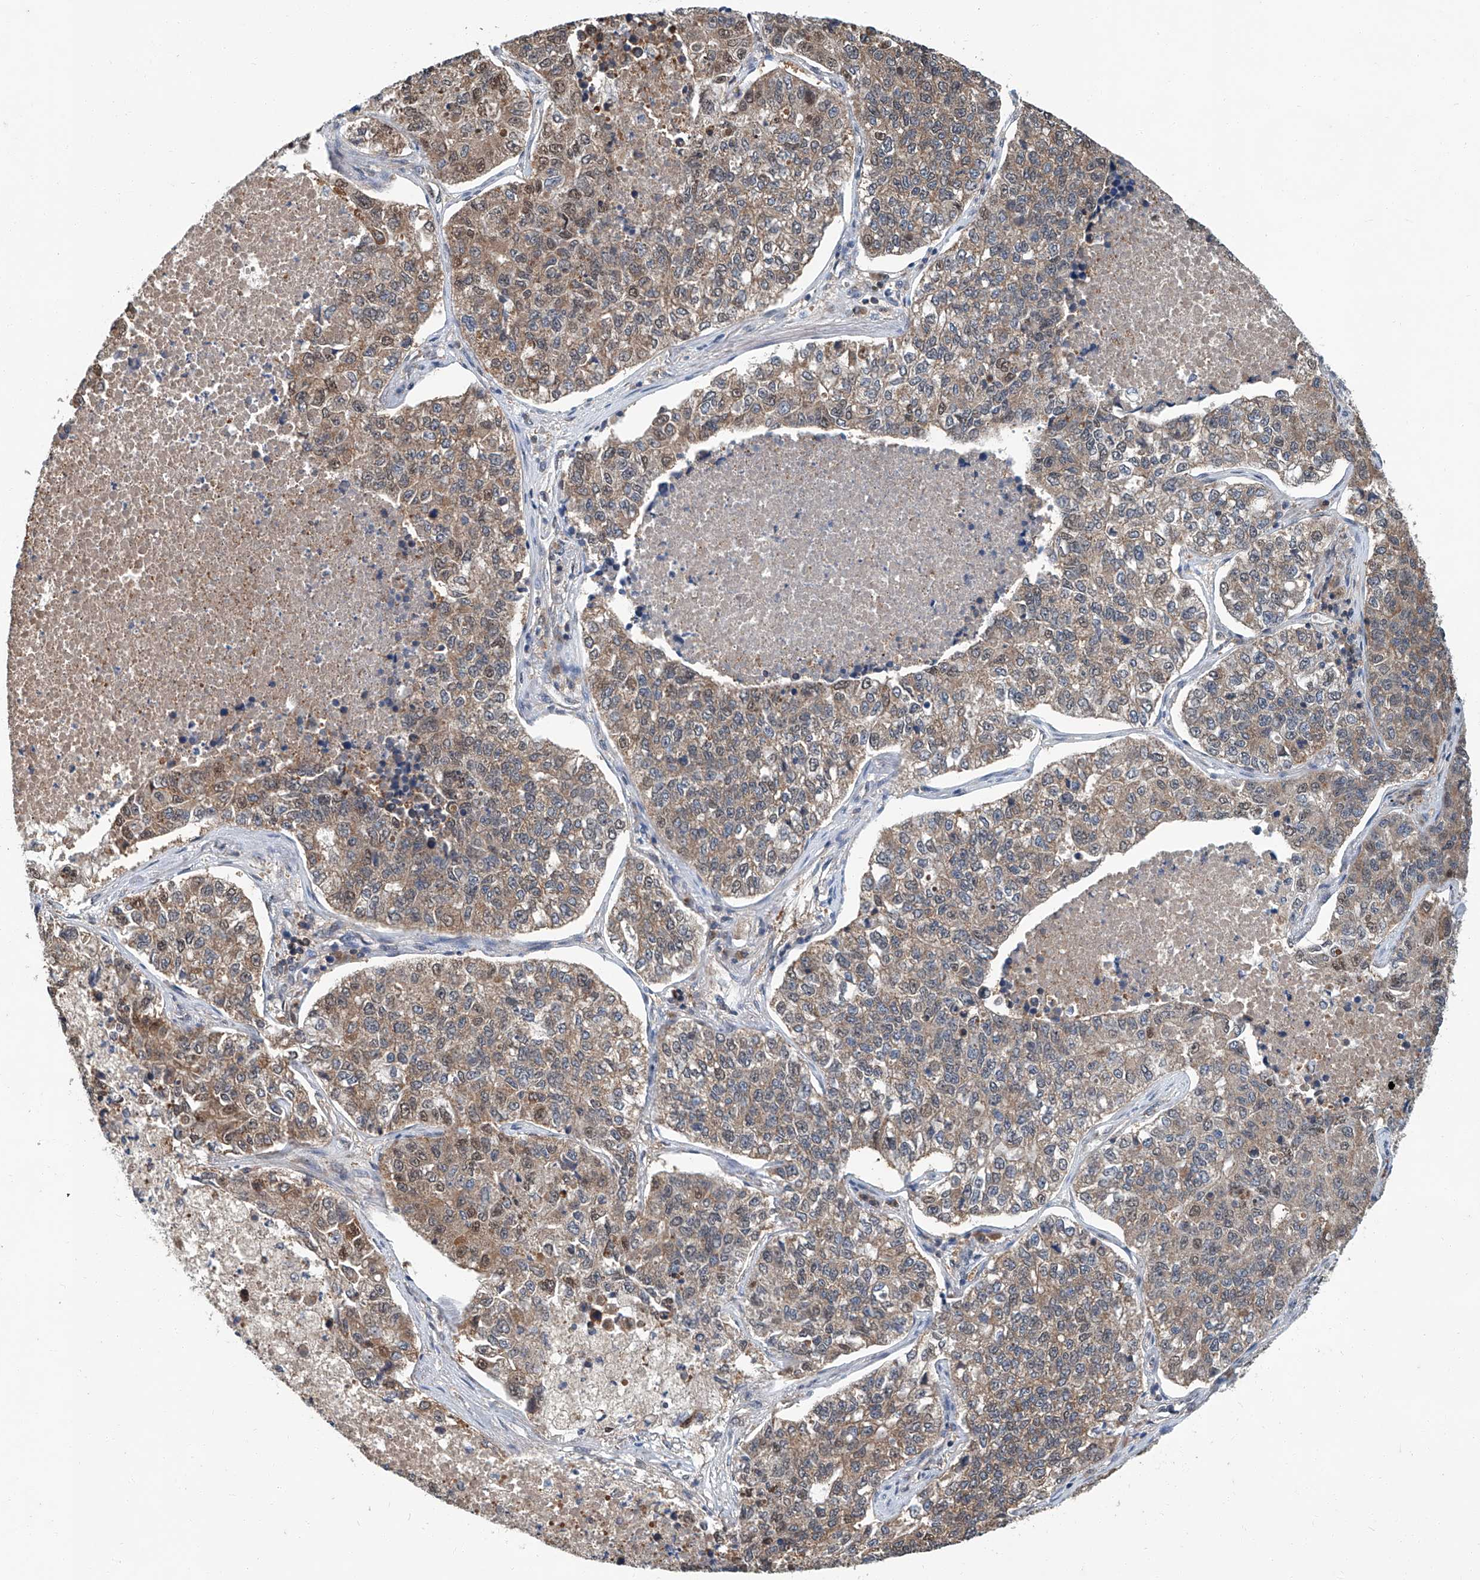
{"staining": {"intensity": "moderate", "quantity": ">75%", "location": "cytoplasmic/membranous,nuclear"}, "tissue": "lung cancer", "cell_type": "Tumor cells", "image_type": "cancer", "snomed": [{"axis": "morphology", "description": "Adenocarcinoma, NOS"}, {"axis": "topography", "description": "Lung"}], "caption": "Adenocarcinoma (lung) stained with a protein marker shows moderate staining in tumor cells.", "gene": "CLK1", "patient": {"sex": "male", "age": 49}}